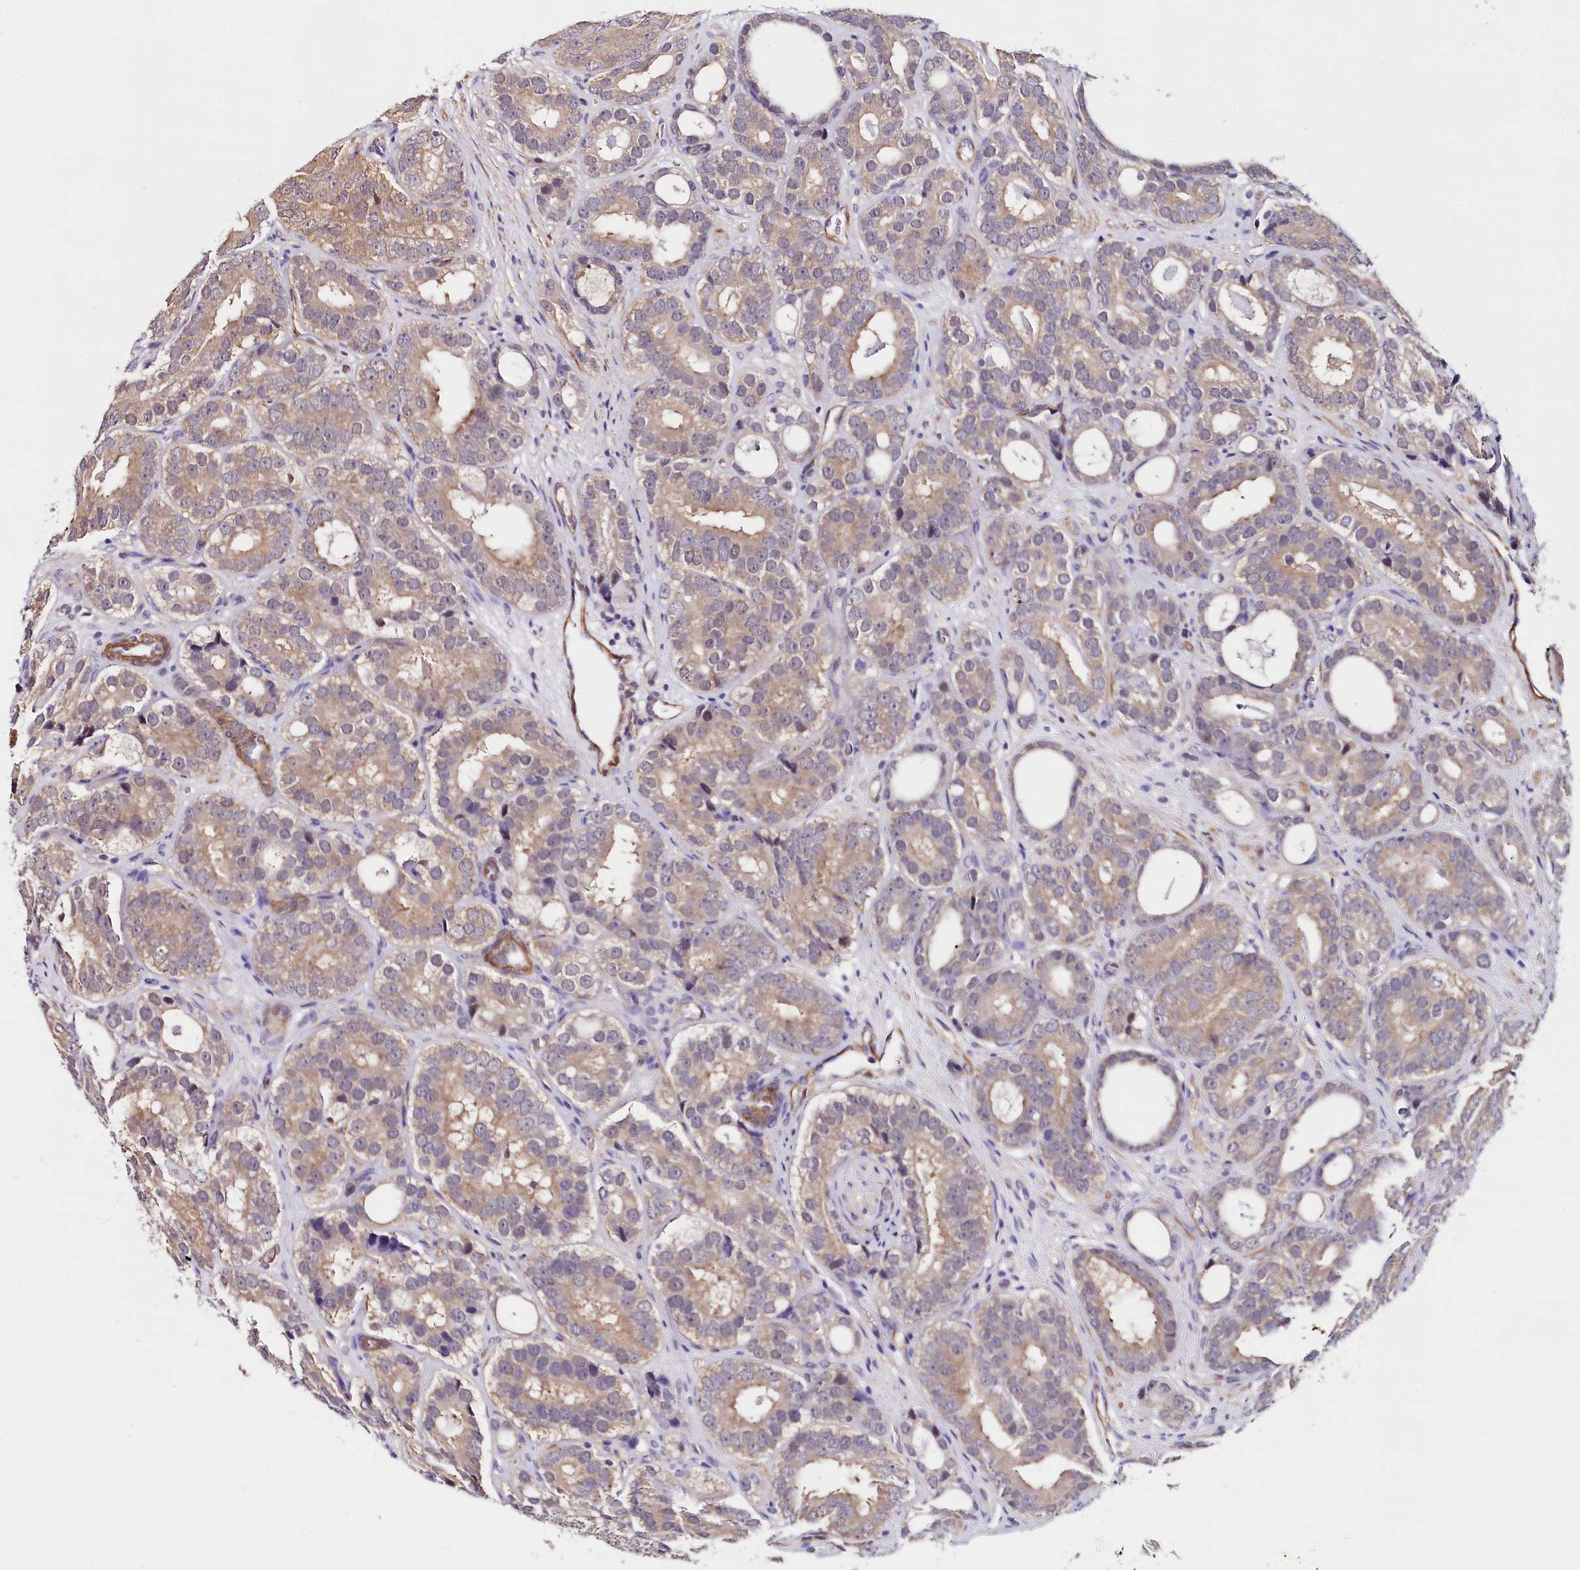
{"staining": {"intensity": "weak", "quantity": ">75%", "location": "cytoplasmic/membranous"}, "tissue": "prostate cancer", "cell_type": "Tumor cells", "image_type": "cancer", "snomed": [{"axis": "morphology", "description": "Adenocarcinoma, High grade"}, {"axis": "topography", "description": "Prostate"}], "caption": "Immunohistochemical staining of prostate cancer exhibits low levels of weak cytoplasmic/membranous staining in approximately >75% of tumor cells. (Brightfield microscopy of DAB IHC at high magnification).", "gene": "PPP2R5B", "patient": {"sex": "male", "age": 56}}